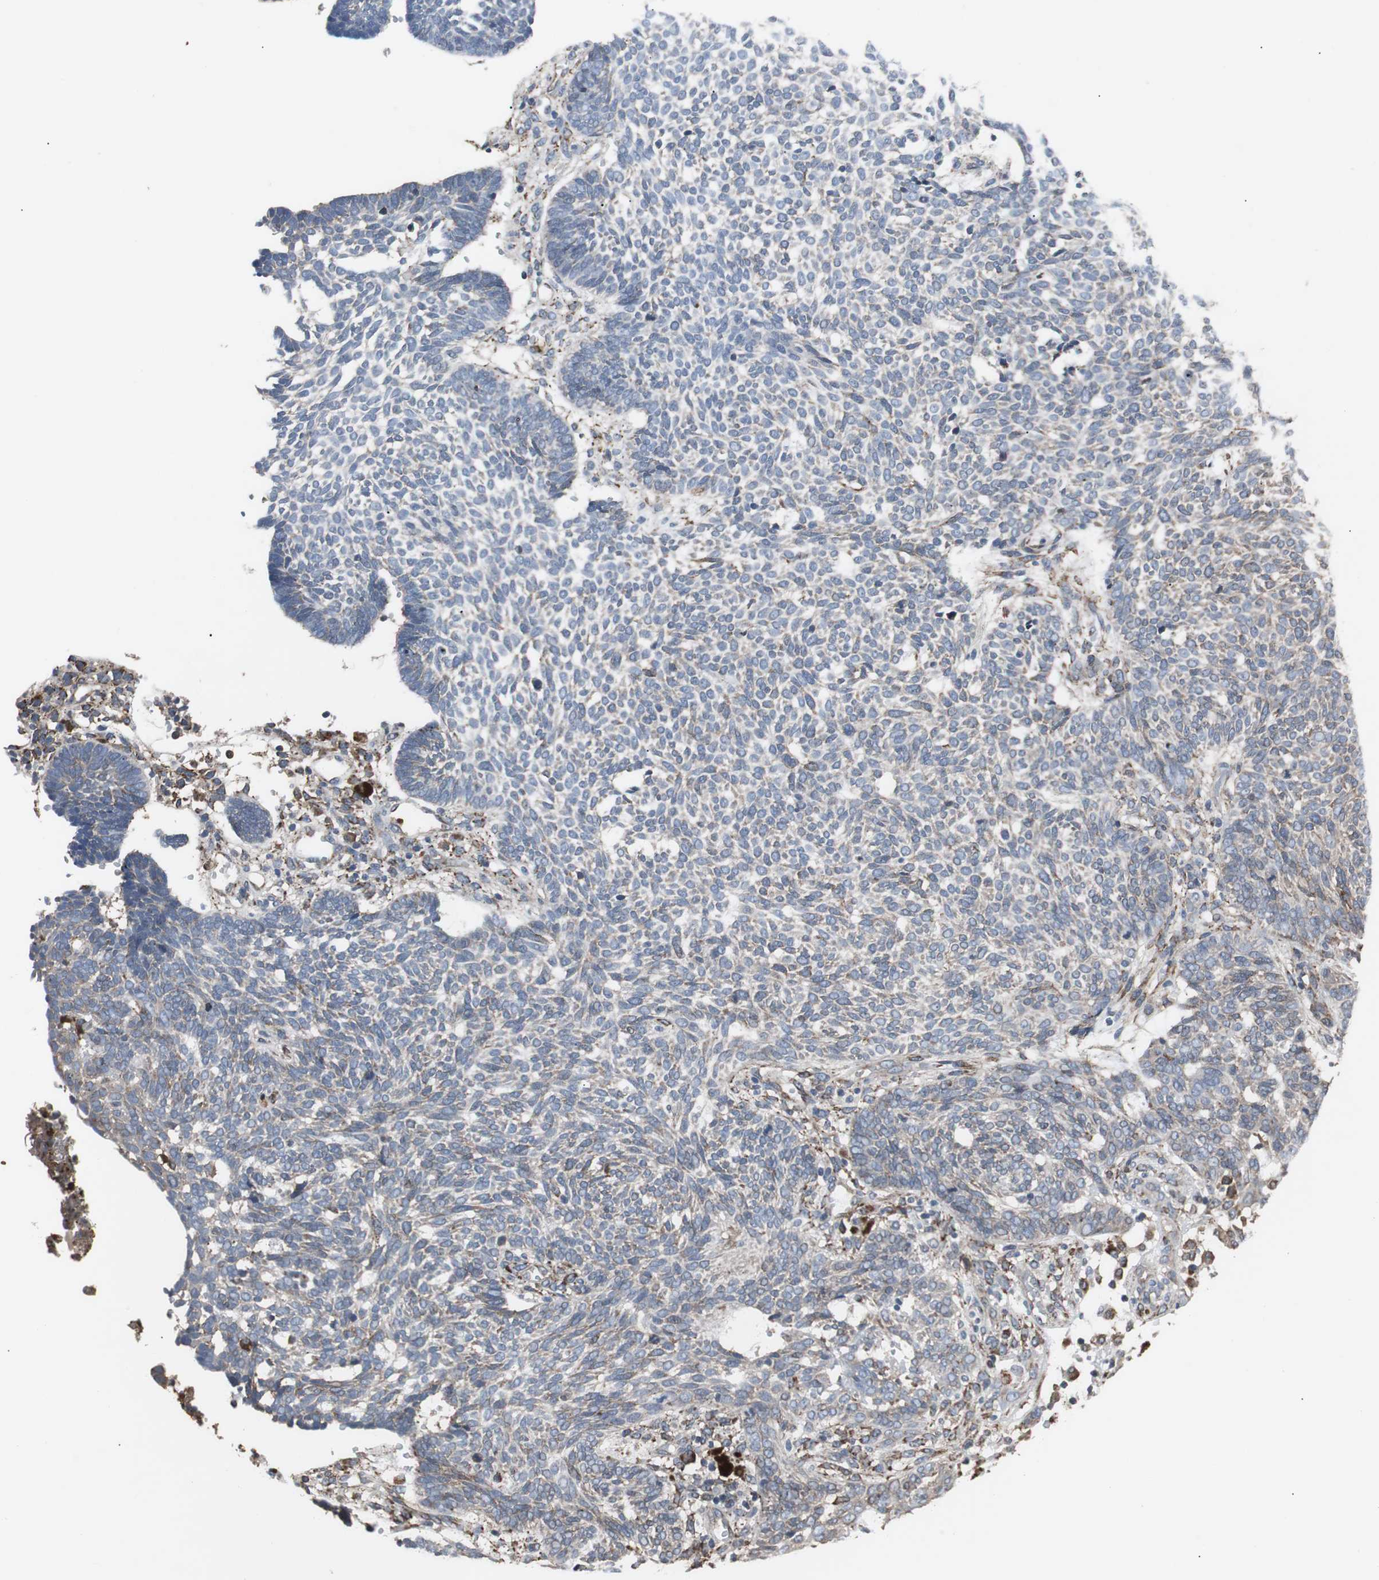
{"staining": {"intensity": "weak", "quantity": ">75%", "location": "cytoplasmic/membranous"}, "tissue": "skin cancer", "cell_type": "Tumor cells", "image_type": "cancer", "snomed": [{"axis": "morphology", "description": "Normal tissue, NOS"}, {"axis": "morphology", "description": "Basal cell carcinoma"}, {"axis": "topography", "description": "Skin"}], "caption": "Immunohistochemical staining of human basal cell carcinoma (skin) shows low levels of weak cytoplasmic/membranous protein staining in about >75% of tumor cells. The staining is performed using DAB (3,3'-diaminobenzidine) brown chromogen to label protein expression. The nuclei are counter-stained blue using hematoxylin.", "gene": "CALU", "patient": {"sex": "male", "age": 87}}